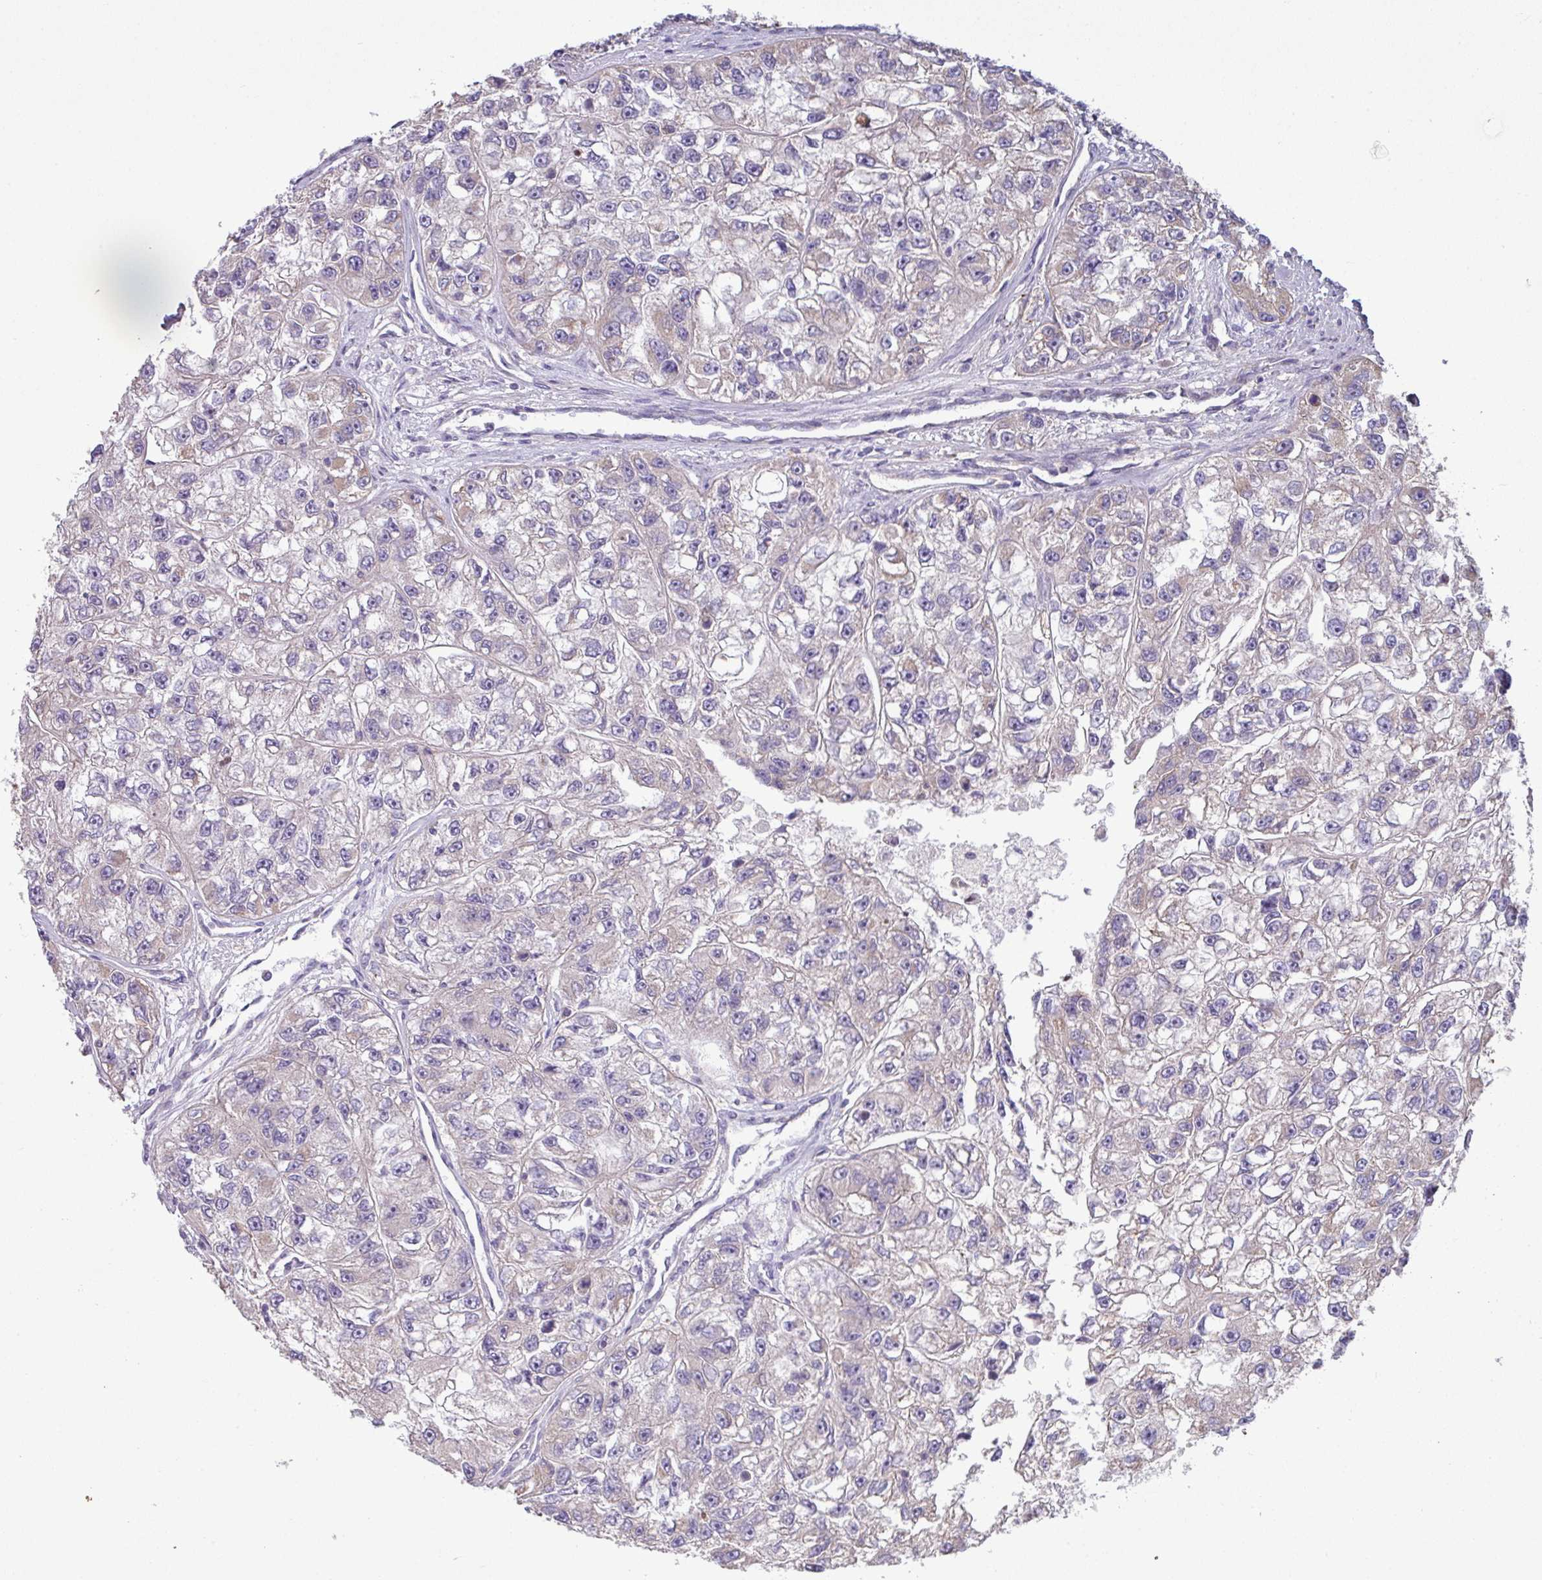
{"staining": {"intensity": "weak", "quantity": "<25%", "location": "cytoplasmic/membranous"}, "tissue": "renal cancer", "cell_type": "Tumor cells", "image_type": "cancer", "snomed": [{"axis": "morphology", "description": "Adenocarcinoma, NOS"}, {"axis": "topography", "description": "Kidney"}], "caption": "Micrograph shows no protein expression in tumor cells of adenocarcinoma (renal) tissue.", "gene": "PPM1J", "patient": {"sex": "male", "age": 63}}